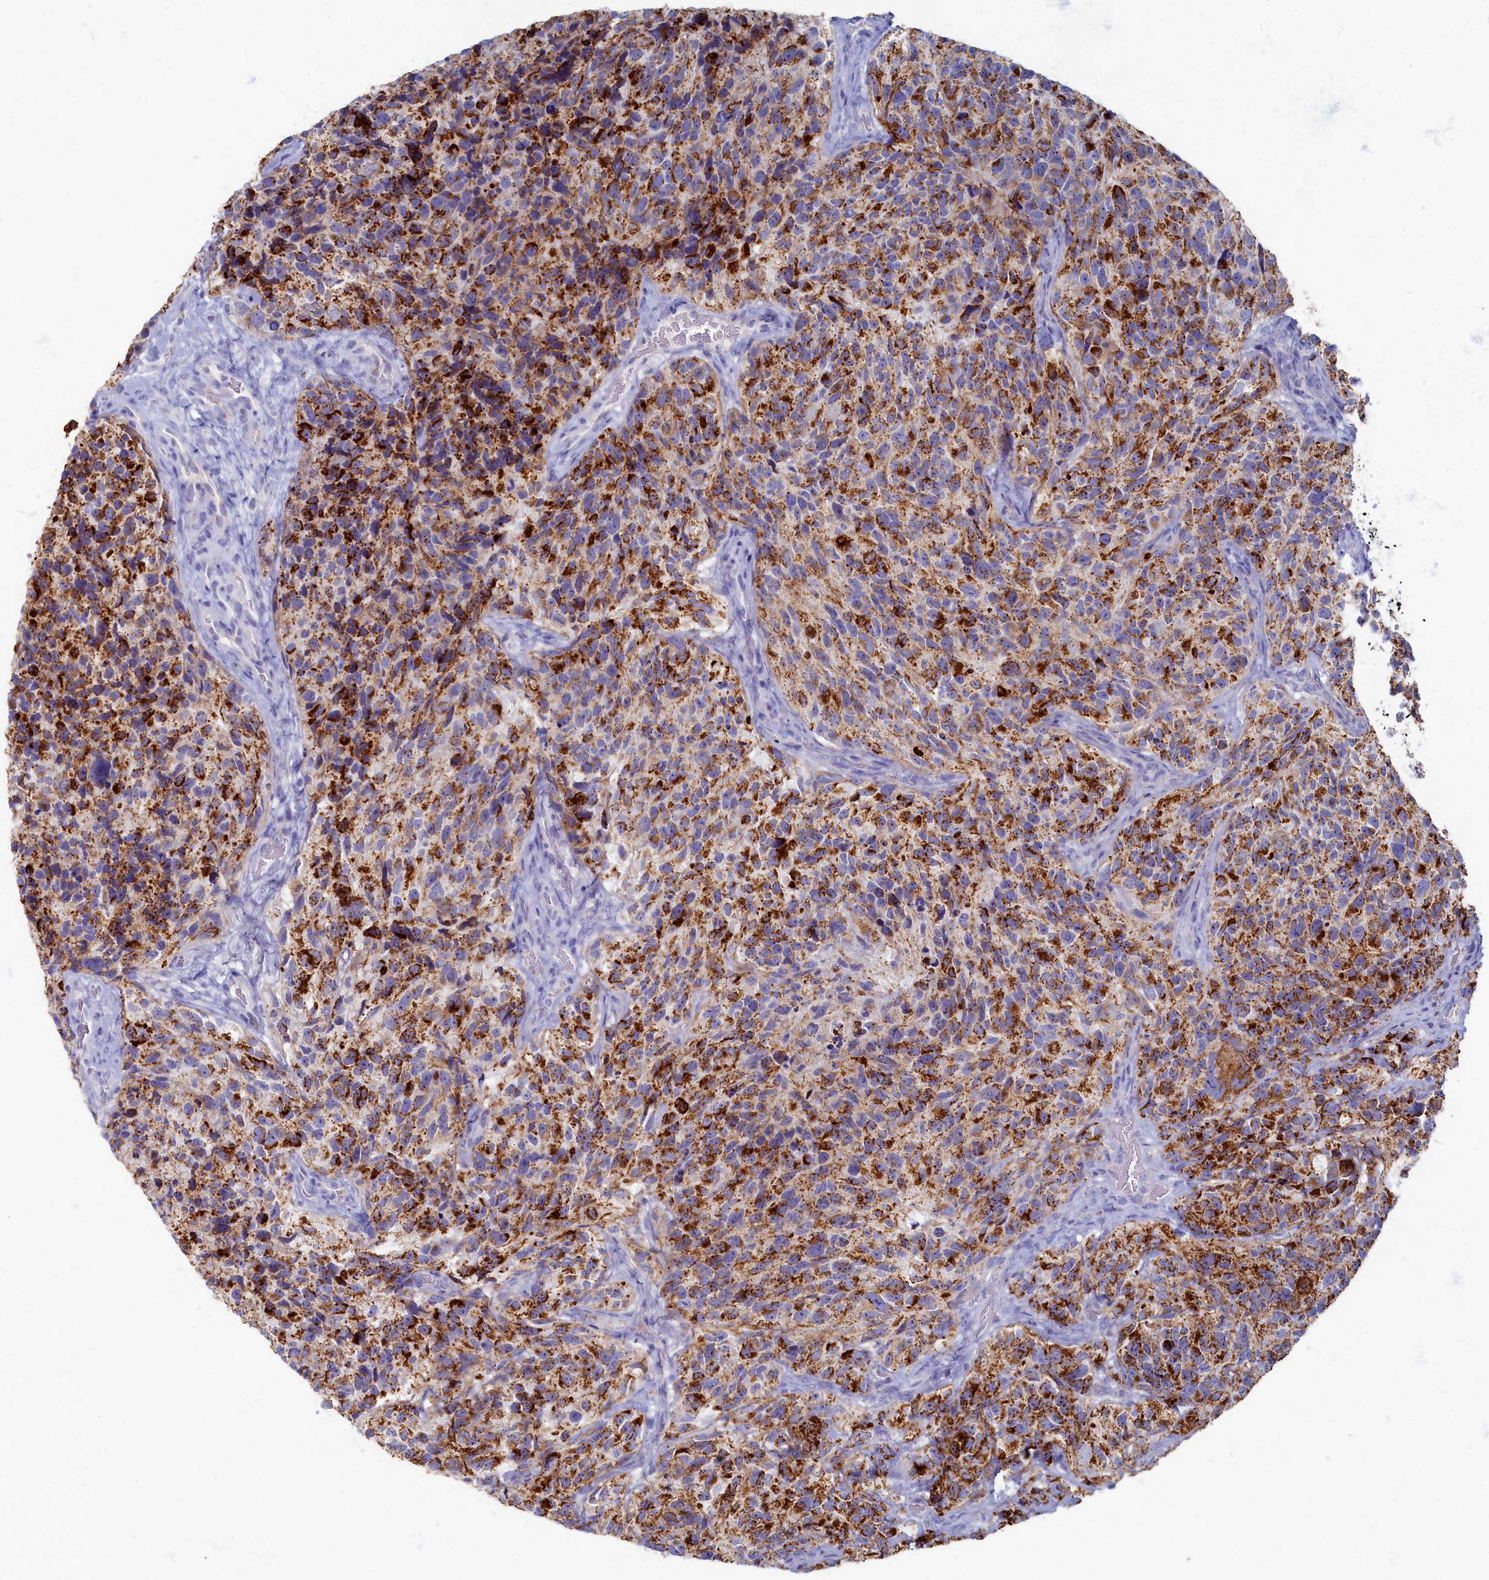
{"staining": {"intensity": "strong", "quantity": ">75%", "location": "cytoplasmic/membranous"}, "tissue": "glioma", "cell_type": "Tumor cells", "image_type": "cancer", "snomed": [{"axis": "morphology", "description": "Glioma, malignant, High grade"}, {"axis": "topography", "description": "Brain"}], "caption": "This photomicrograph demonstrates malignant high-grade glioma stained with immunohistochemistry (IHC) to label a protein in brown. The cytoplasmic/membranous of tumor cells show strong positivity for the protein. Nuclei are counter-stained blue.", "gene": "OCIAD2", "patient": {"sex": "male", "age": 69}}